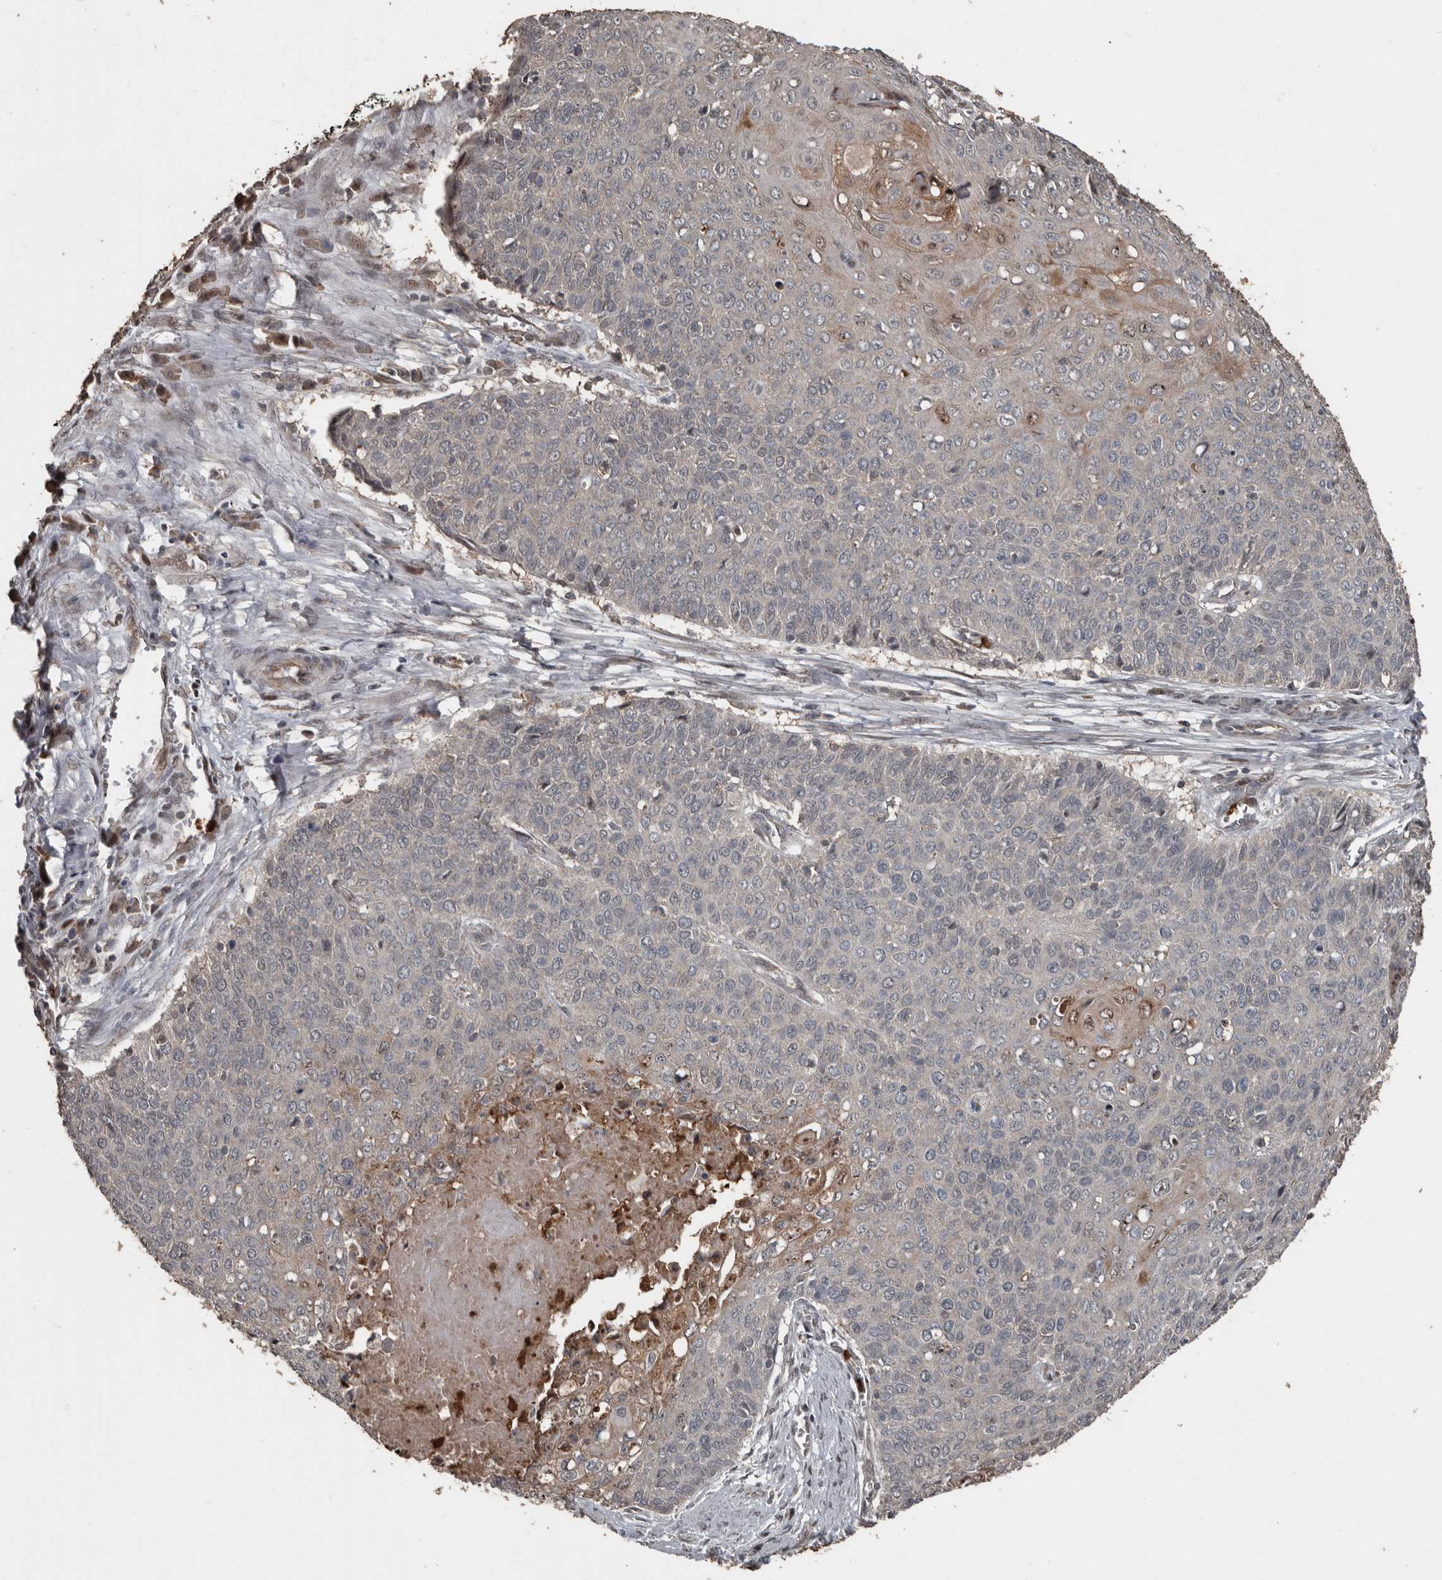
{"staining": {"intensity": "moderate", "quantity": "<25%", "location": "cytoplasmic/membranous,nuclear"}, "tissue": "cervical cancer", "cell_type": "Tumor cells", "image_type": "cancer", "snomed": [{"axis": "morphology", "description": "Squamous cell carcinoma, NOS"}, {"axis": "topography", "description": "Cervix"}], "caption": "Cervical squamous cell carcinoma stained with DAB immunohistochemistry (IHC) shows low levels of moderate cytoplasmic/membranous and nuclear staining in approximately <25% of tumor cells.", "gene": "FSBP", "patient": {"sex": "female", "age": 39}}